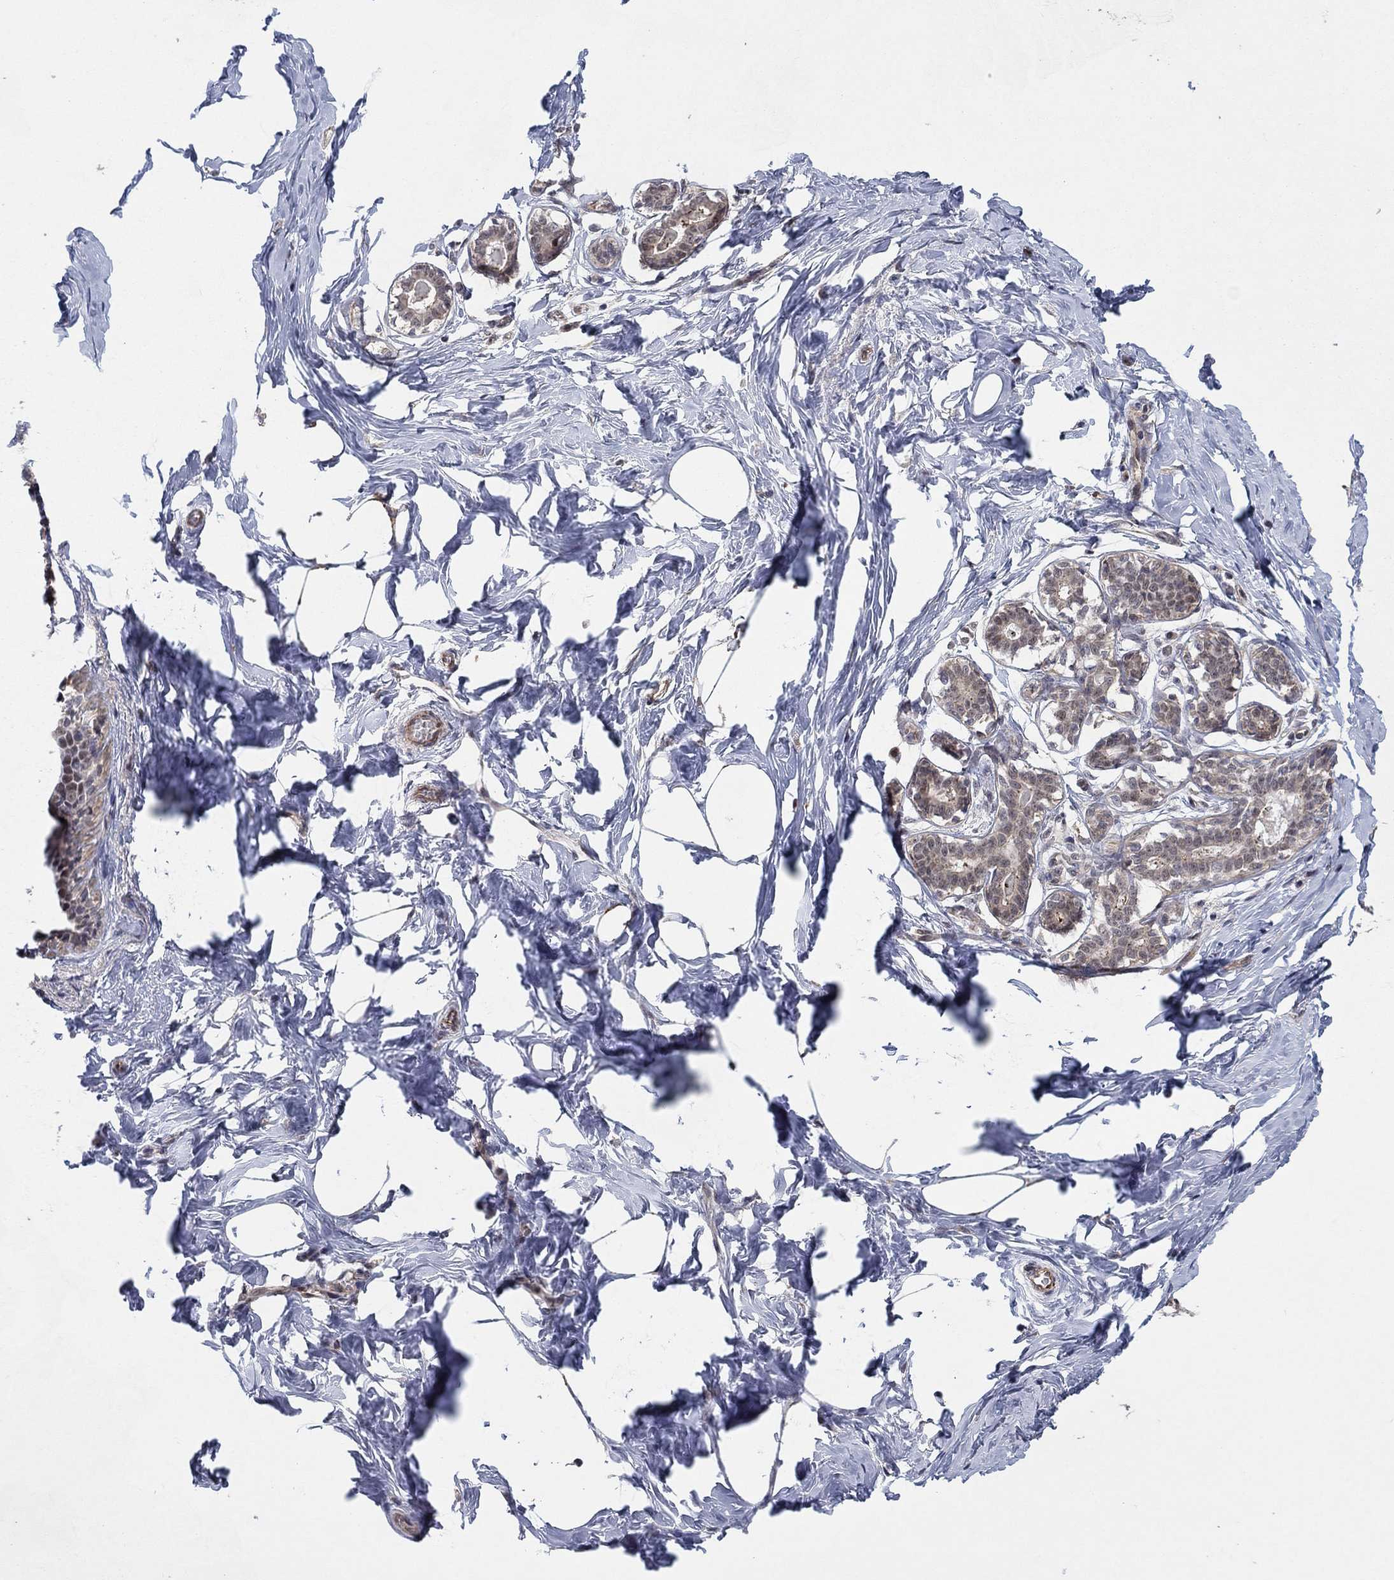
{"staining": {"intensity": "negative", "quantity": "none", "location": "none"}, "tissue": "breast", "cell_type": "Adipocytes", "image_type": "normal", "snomed": [{"axis": "morphology", "description": "Normal tissue, NOS"}, {"axis": "morphology", "description": "Lobular carcinoma, in situ"}, {"axis": "topography", "description": "Breast"}], "caption": "Immunohistochemistry (IHC) of normal breast reveals no staining in adipocytes.", "gene": "ZNF395", "patient": {"sex": "female", "age": 35}}